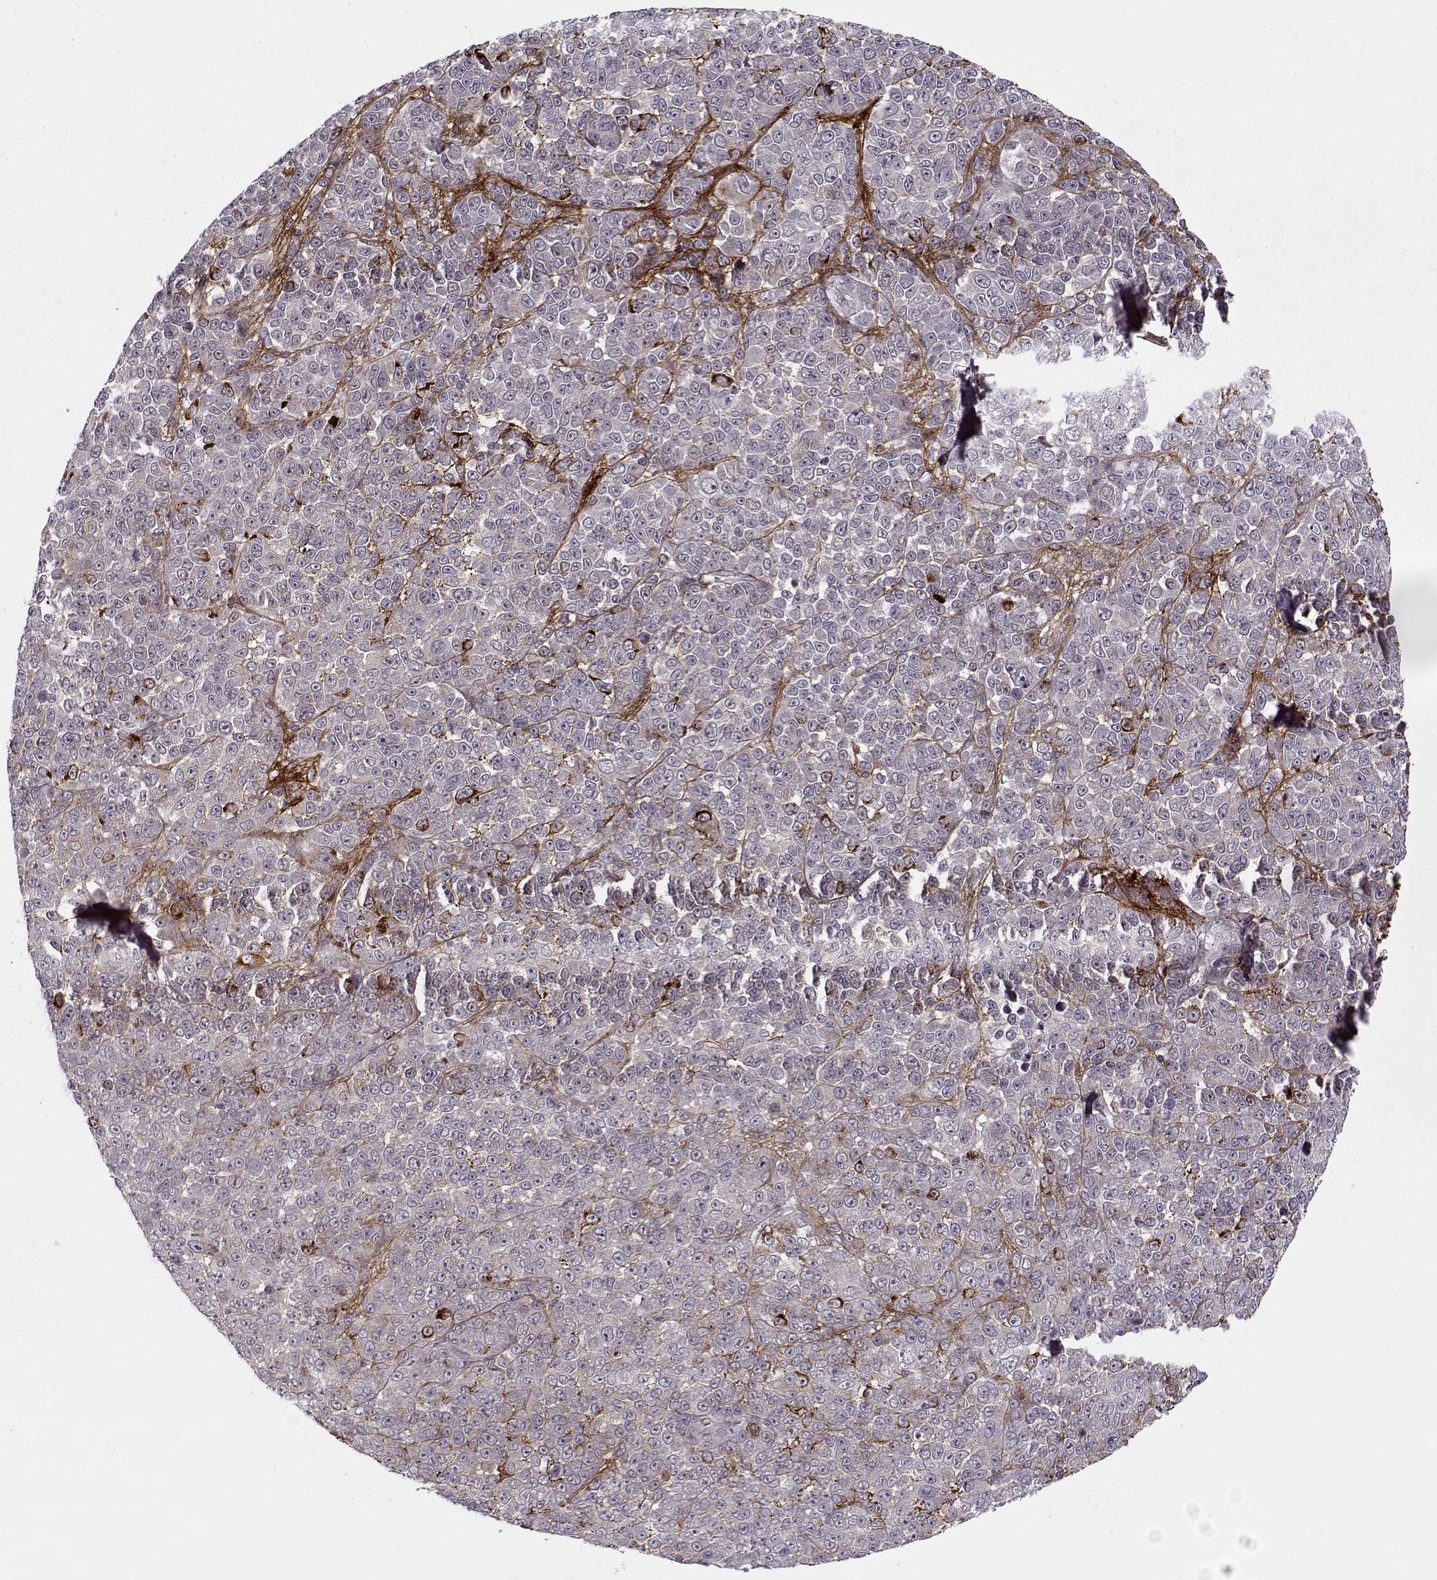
{"staining": {"intensity": "strong", "quantity": "<25%", "location": "cytoplasmic/membranous"}, "tissue": "melanoma", "cell_type": "Tumor cells", "image_type": "cancer", "snomed": [{"axis": "morphology", "description": "Malignant melanoma, NOS"}, {"axis": "topography", "description": "Skin"}], "caption": "Strong cytoplasmic/membranous expression is present in approximately <25% of tumor cells in malignant melanoma. (IHC, brightfield microscopy, high magnification).", "gene": "DENND4B", "patient": {"sex": "female", "age": 95}}